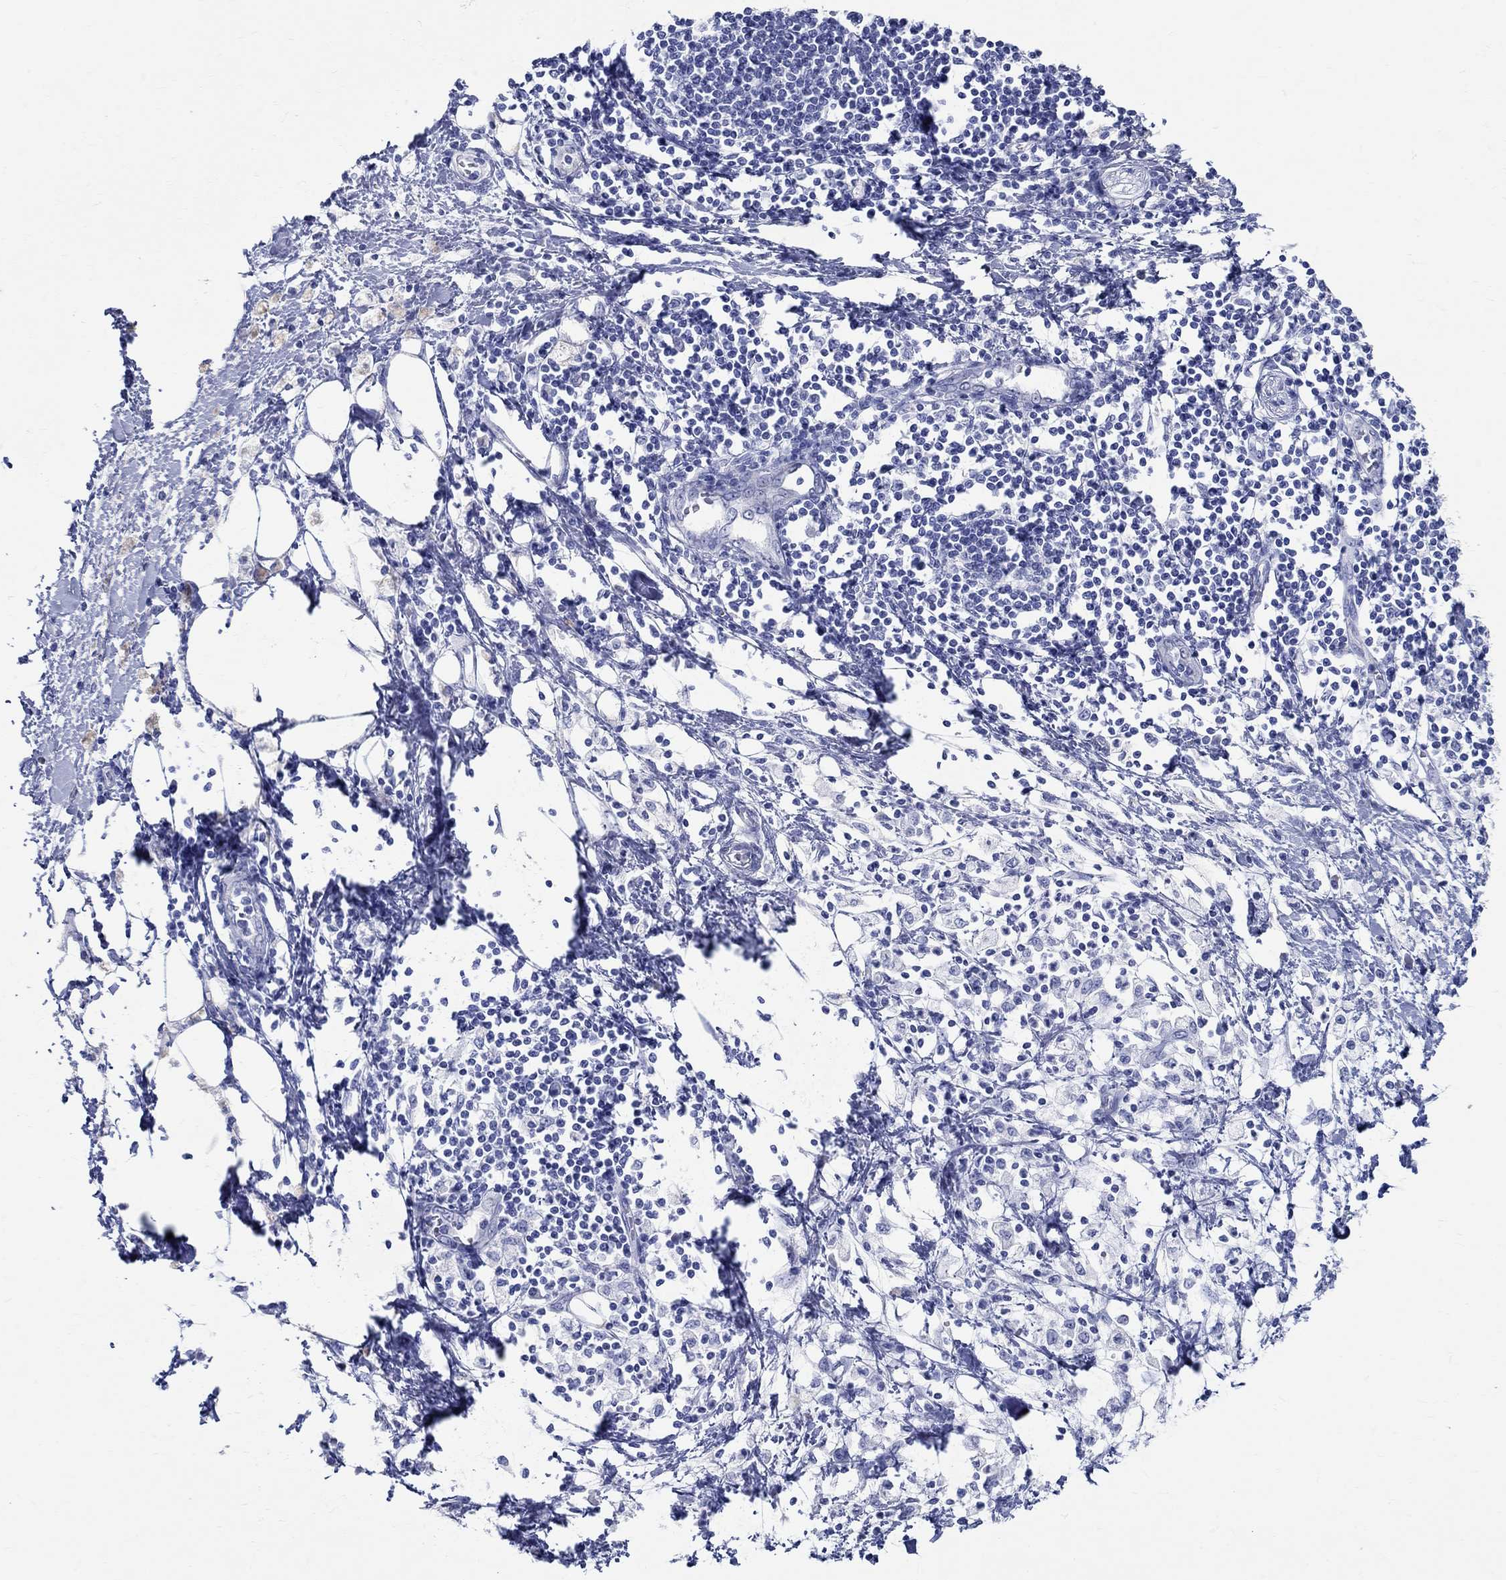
{"staining": {"intensity": "negative", "quantity": "none", "location": "none"}, "tissue": "pancreatic cancer", "cell_type": "Tumor cells", "image_type": "cancer", "snomed": [{"axis": "morphology", "description": "Normal tissue, NOS"}, {"axis": "morphology", "description": "Adenocarcinoma, NOS"}, {"axis": "topography", "description": "Pancreas"}, {"axis": "topography", "description": "Duodenum"}], "caption": "The photomicrograph shows no staining of tumor cells in pancreatic cancer. (Brightfield microscopy of DAB (3,3'-diaminobenzidine) immunohistochemistry at high magnification).", "gene": "TSPAN16", "patient": {"sex": "female", "age": 60}}